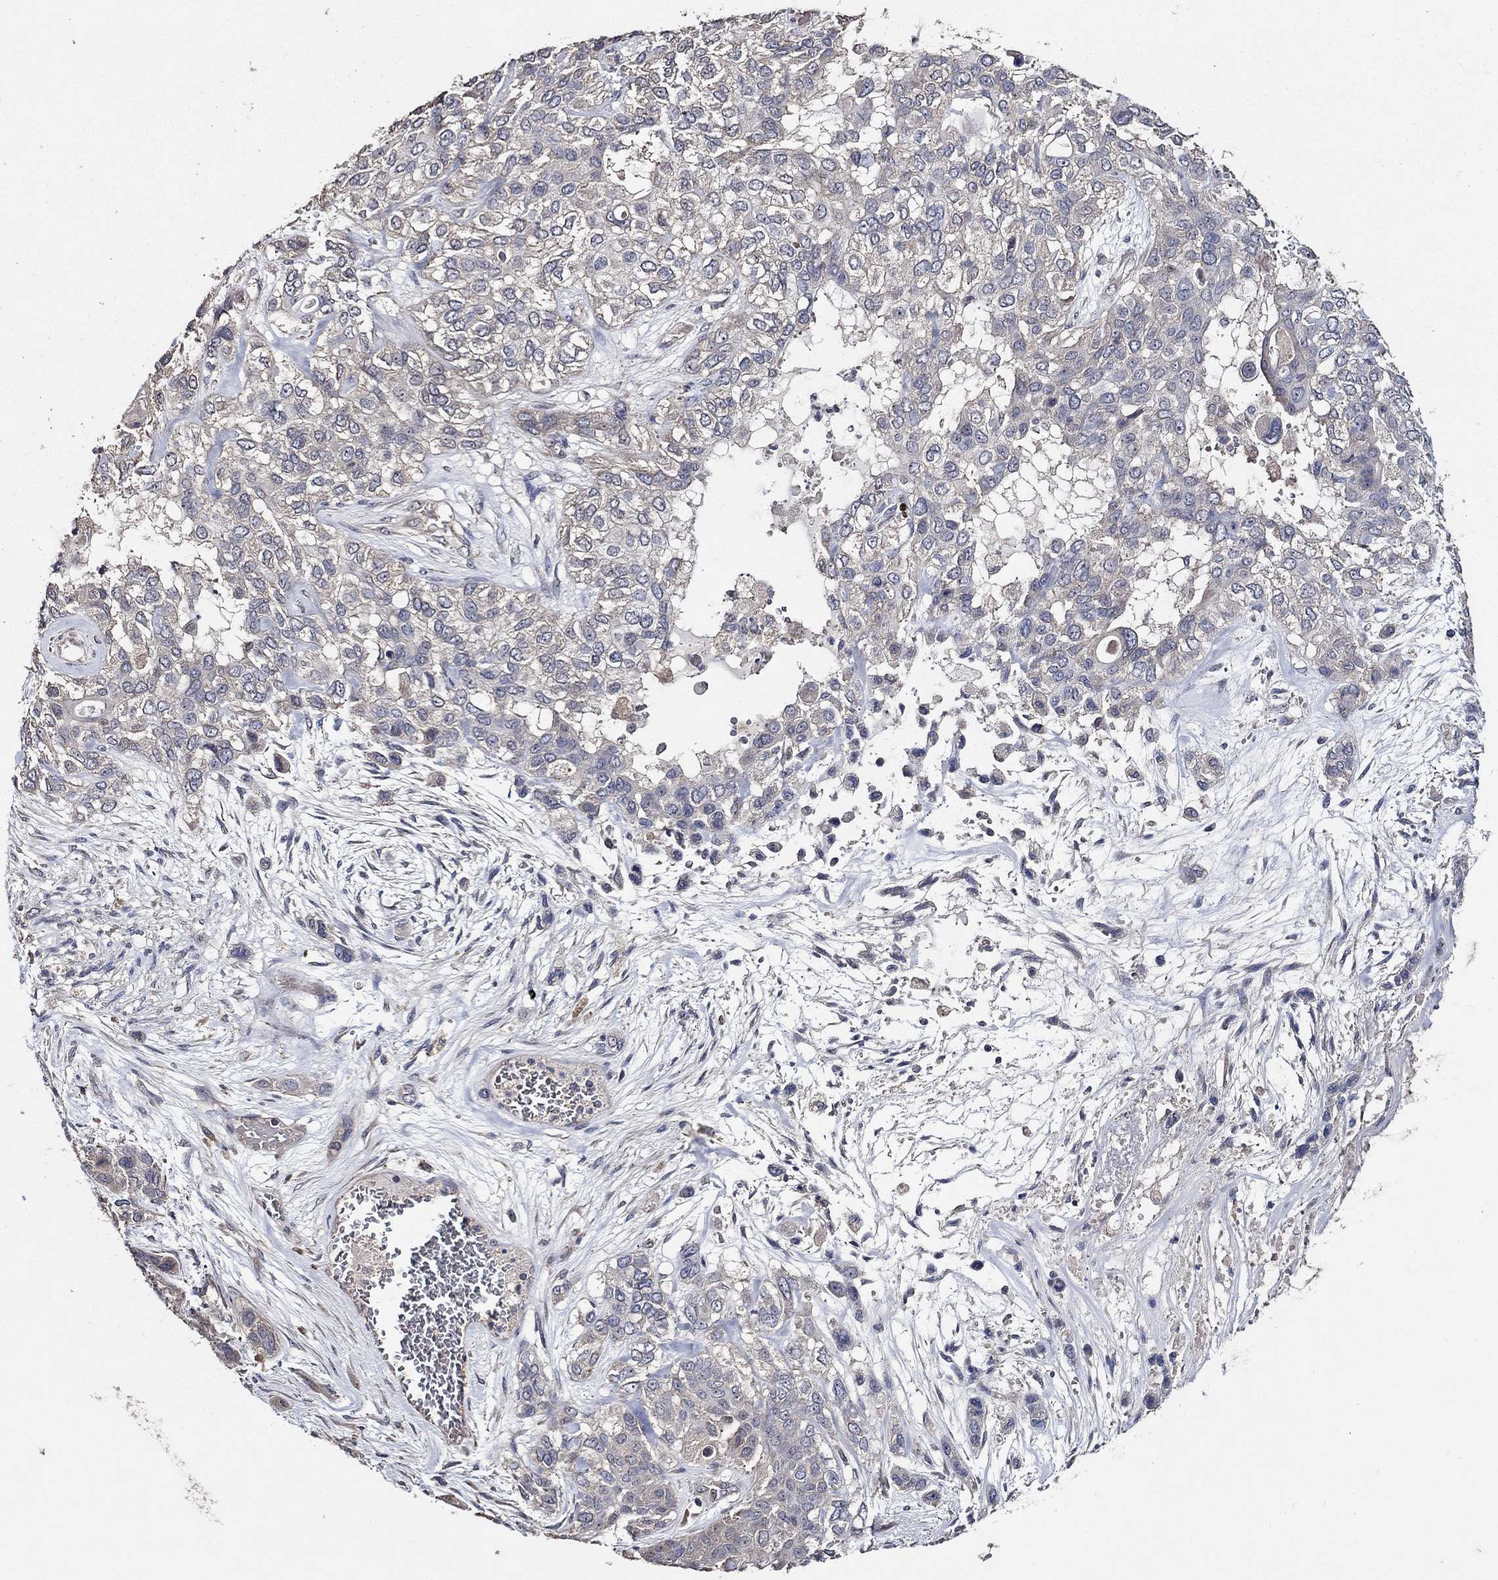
{"staining": {"intensity": "negative", "quantity": "none", "location": "none"}, "tissue": "lung cancer", "cell_type": "Tumor cells", "image_type": "cancer", "snomed": [{"axis": "morphology", "description": "Squamous cell carcinoma, NOS"}, {"axis": "topography", "description": "Lung"}], "caption": "Immunohistochemical staining of squamous cell carcinoma (lung) shows no significant expression in tumor cells.", "gene": "HAP1", "patient": {"sex": "female", "age": 70}}